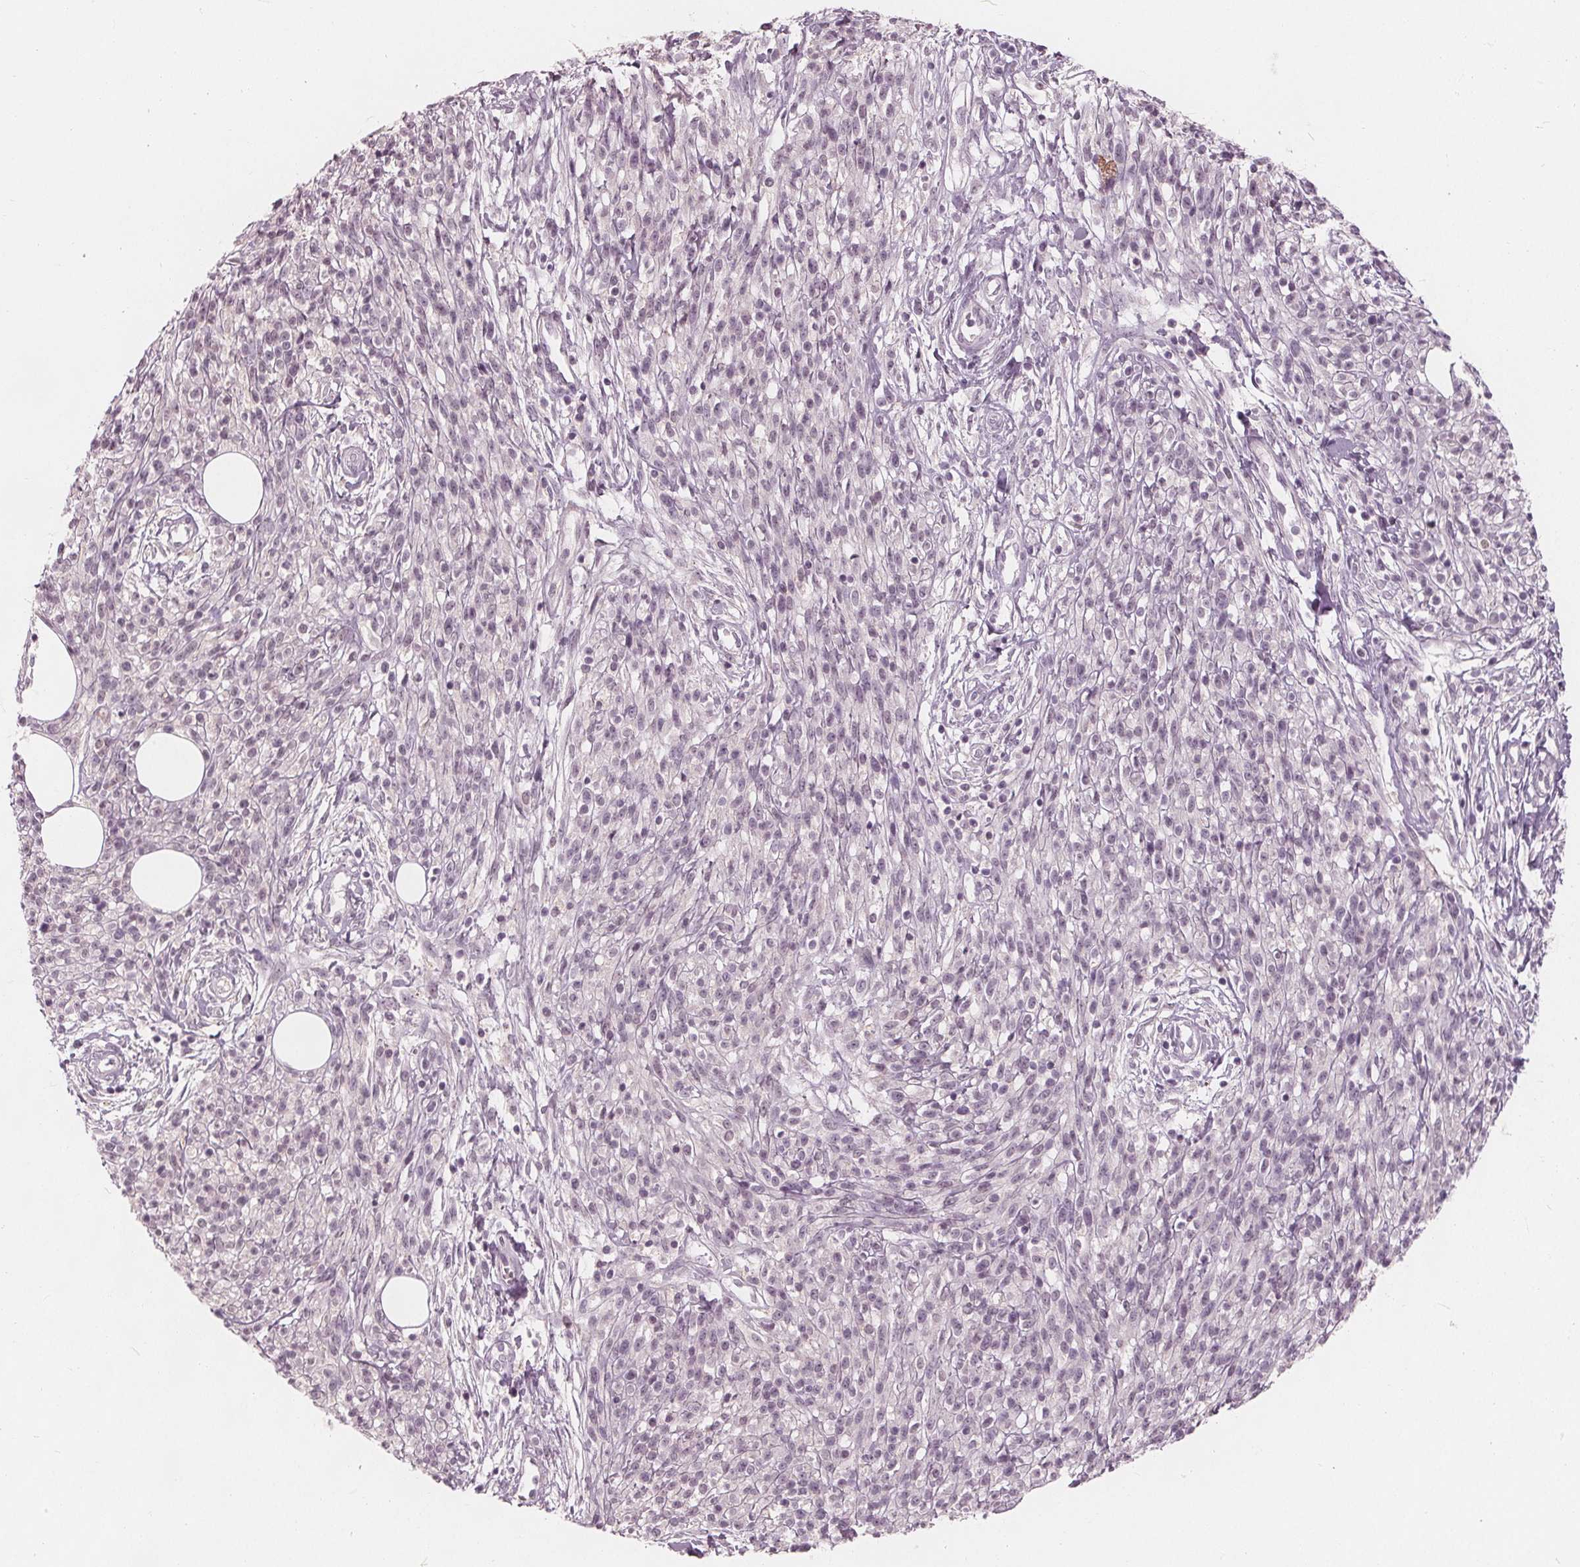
{"staining": {"intensity": "negative", "quantity": "none", "location": "none"}, "tissue": "melanoma", "cell_type": "Tumor cells", "image_type": "cancer", "snomed": [{"axis": "morphology", "description": "Malignant melanoma, NOS"}, {"axis": "topography", "description": "Skin"}, {"axis": "topography", "description": "Skin of trunk"}], "caption": "The photomicrograph demonstrates no staining of tumor cells in malignant melanoma.", "gene": "SAT2", "patient": {"sex": "male", "age": 74}}